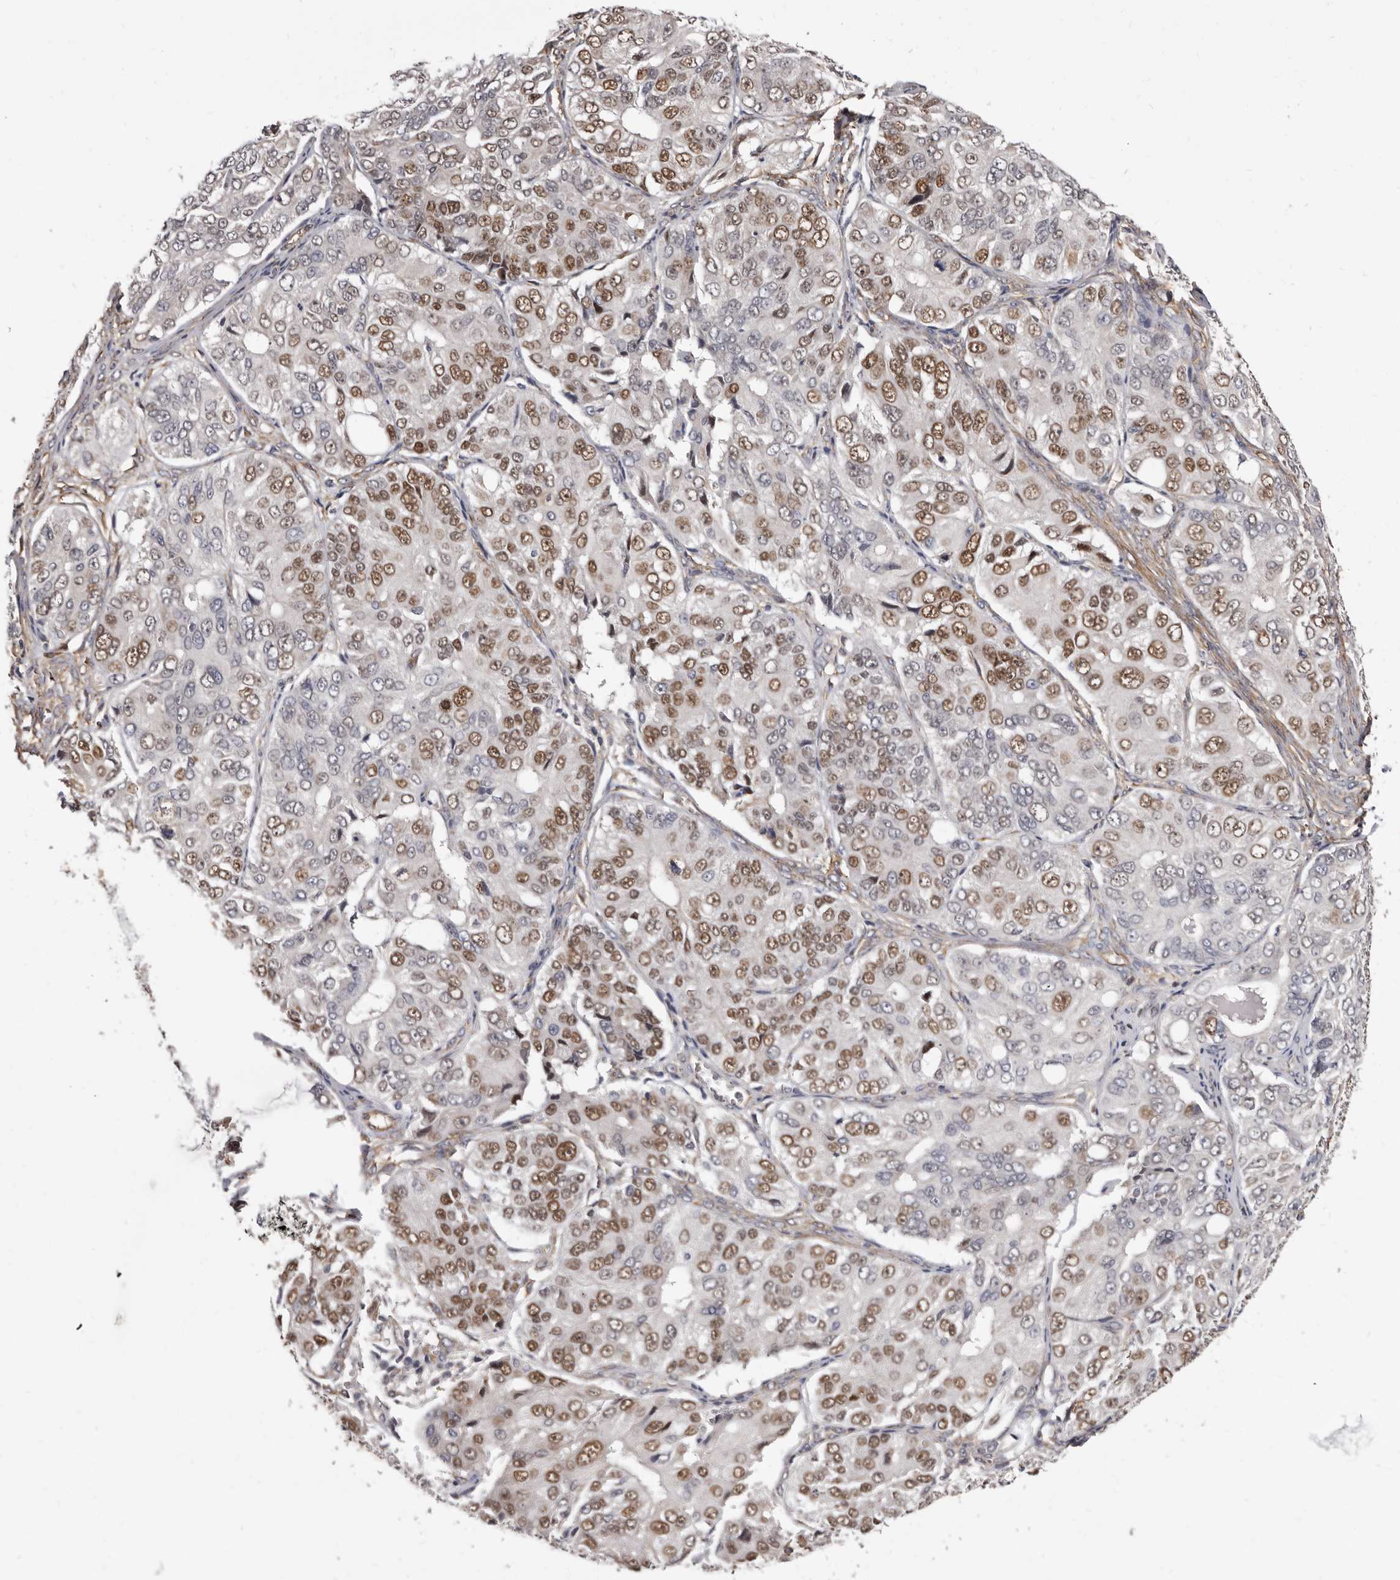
{"staining": {"intensity": "moderate", "quantity": ">75%", "location": "nuclear"}, "tissue": "ovarian cancer", "cell_type": "Tumor cells", "image_type": "cancer", "snomed": [{"axis": "morphology", "description": "Carcinoma, endometroid"}, {"axis": "topography", "description": "Ovary"}], "caption": "Tumor cells demonstrate moderate nuclear positivity in about >75% of cells in ovarian cancer (endometroid carcinoma).", "gene": "KHDRBS2", "patient": {"sex": "female", "age": 51}}